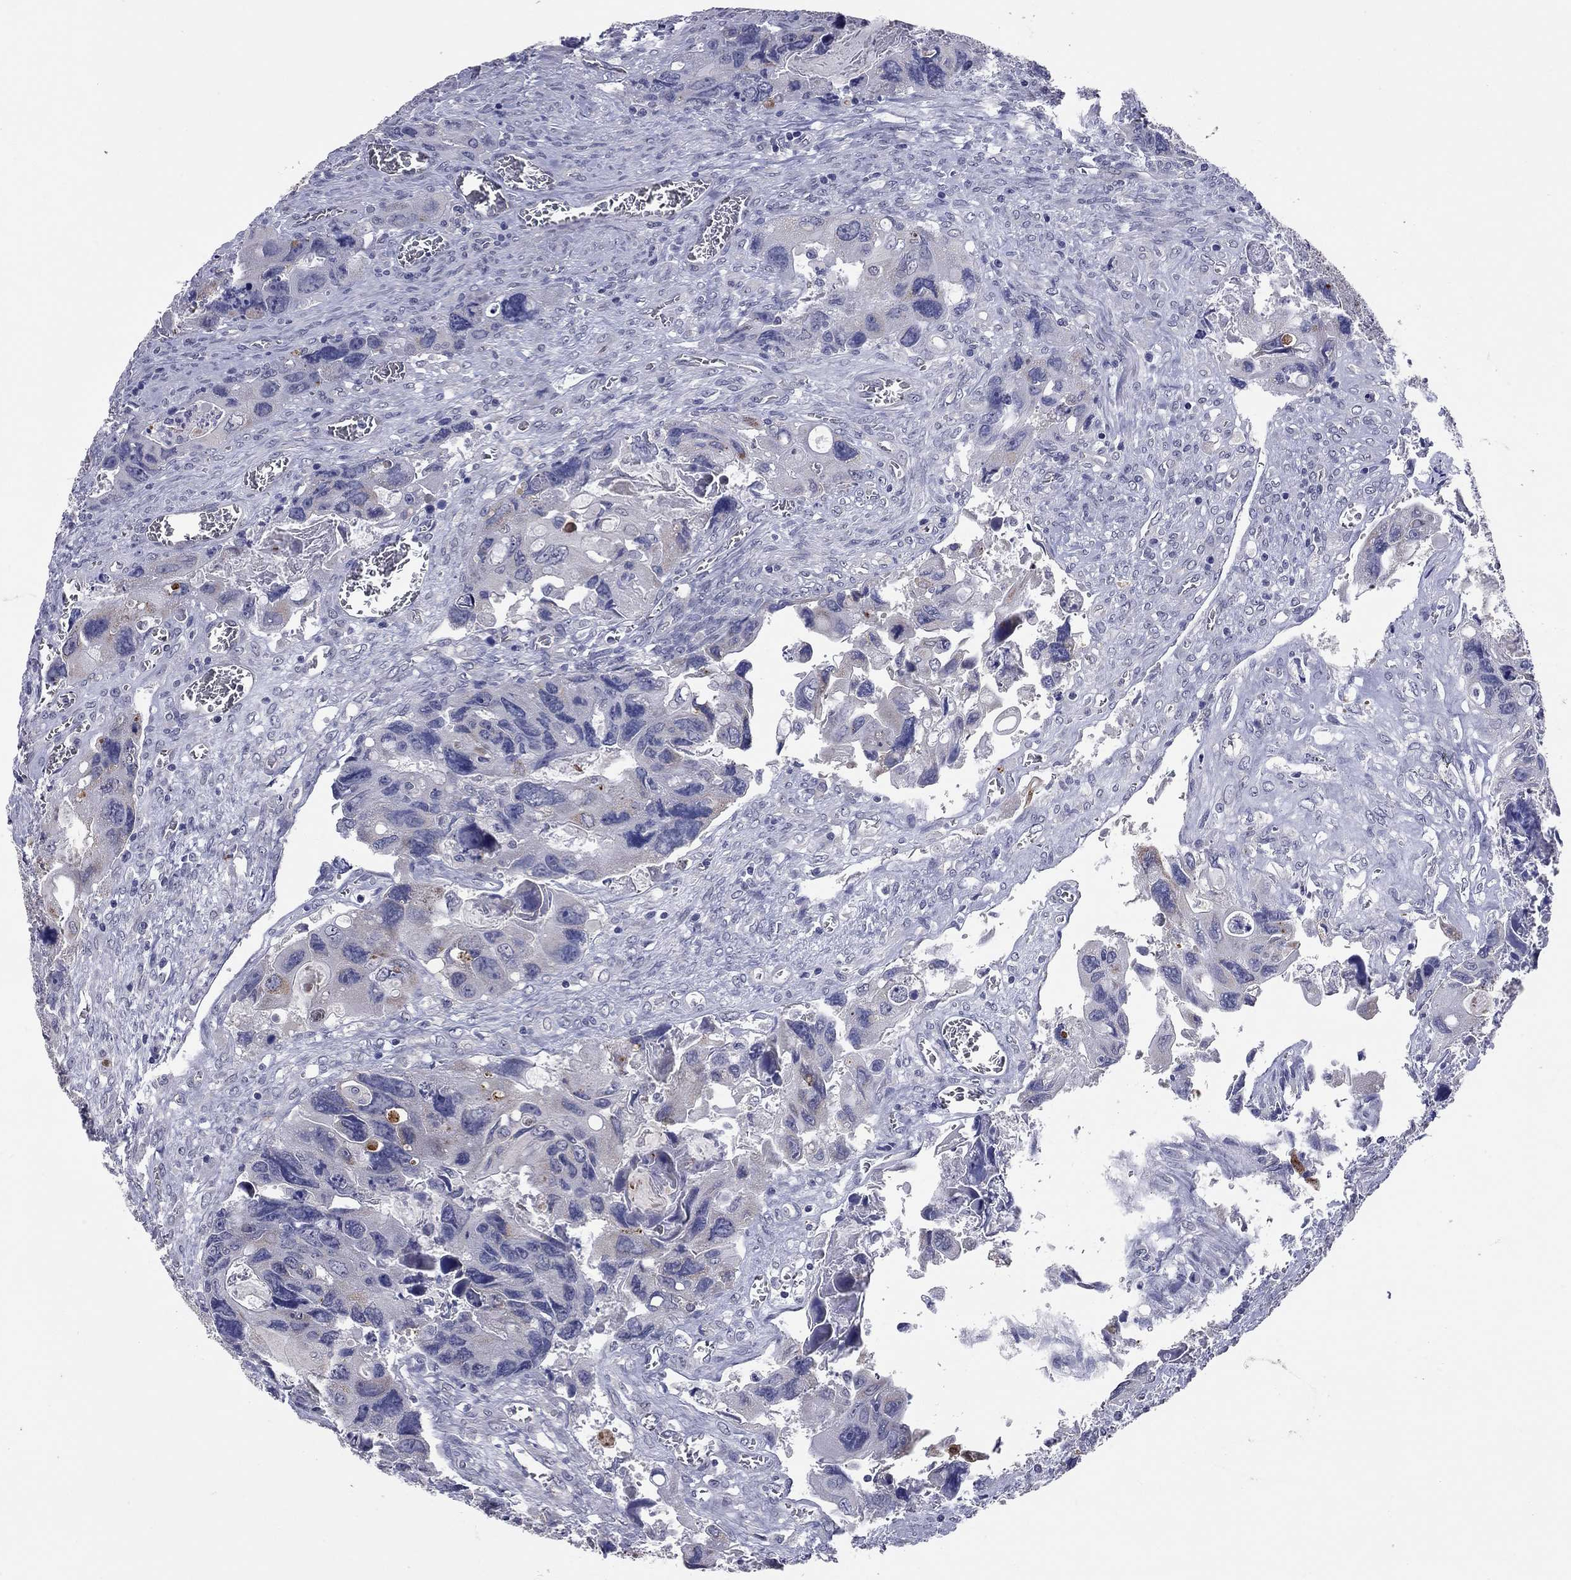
{"staining": {"intensity": "moderate", "quantity": "<25%", "location": "cytoplasmic/membranous"}, "tissue": "colorectal cancer", "cell_type": "Tumor cells", "image_type": "cancer", "snomed": [{"axis": "morphology", "description": "Adenocarcinoma, NOS"}, {"axis": "topography", "description": "Rectum"}], "caption": "Approximately <25% of tumor cells in human colorectal cancer (adenocarcinoma) exhibit moderate cytoplasmic/membranous protein positivity as visualized by brown immunohistochemical staining.", "gene": "SHOC2", "patient": {"sex": "male", "age": 62}}